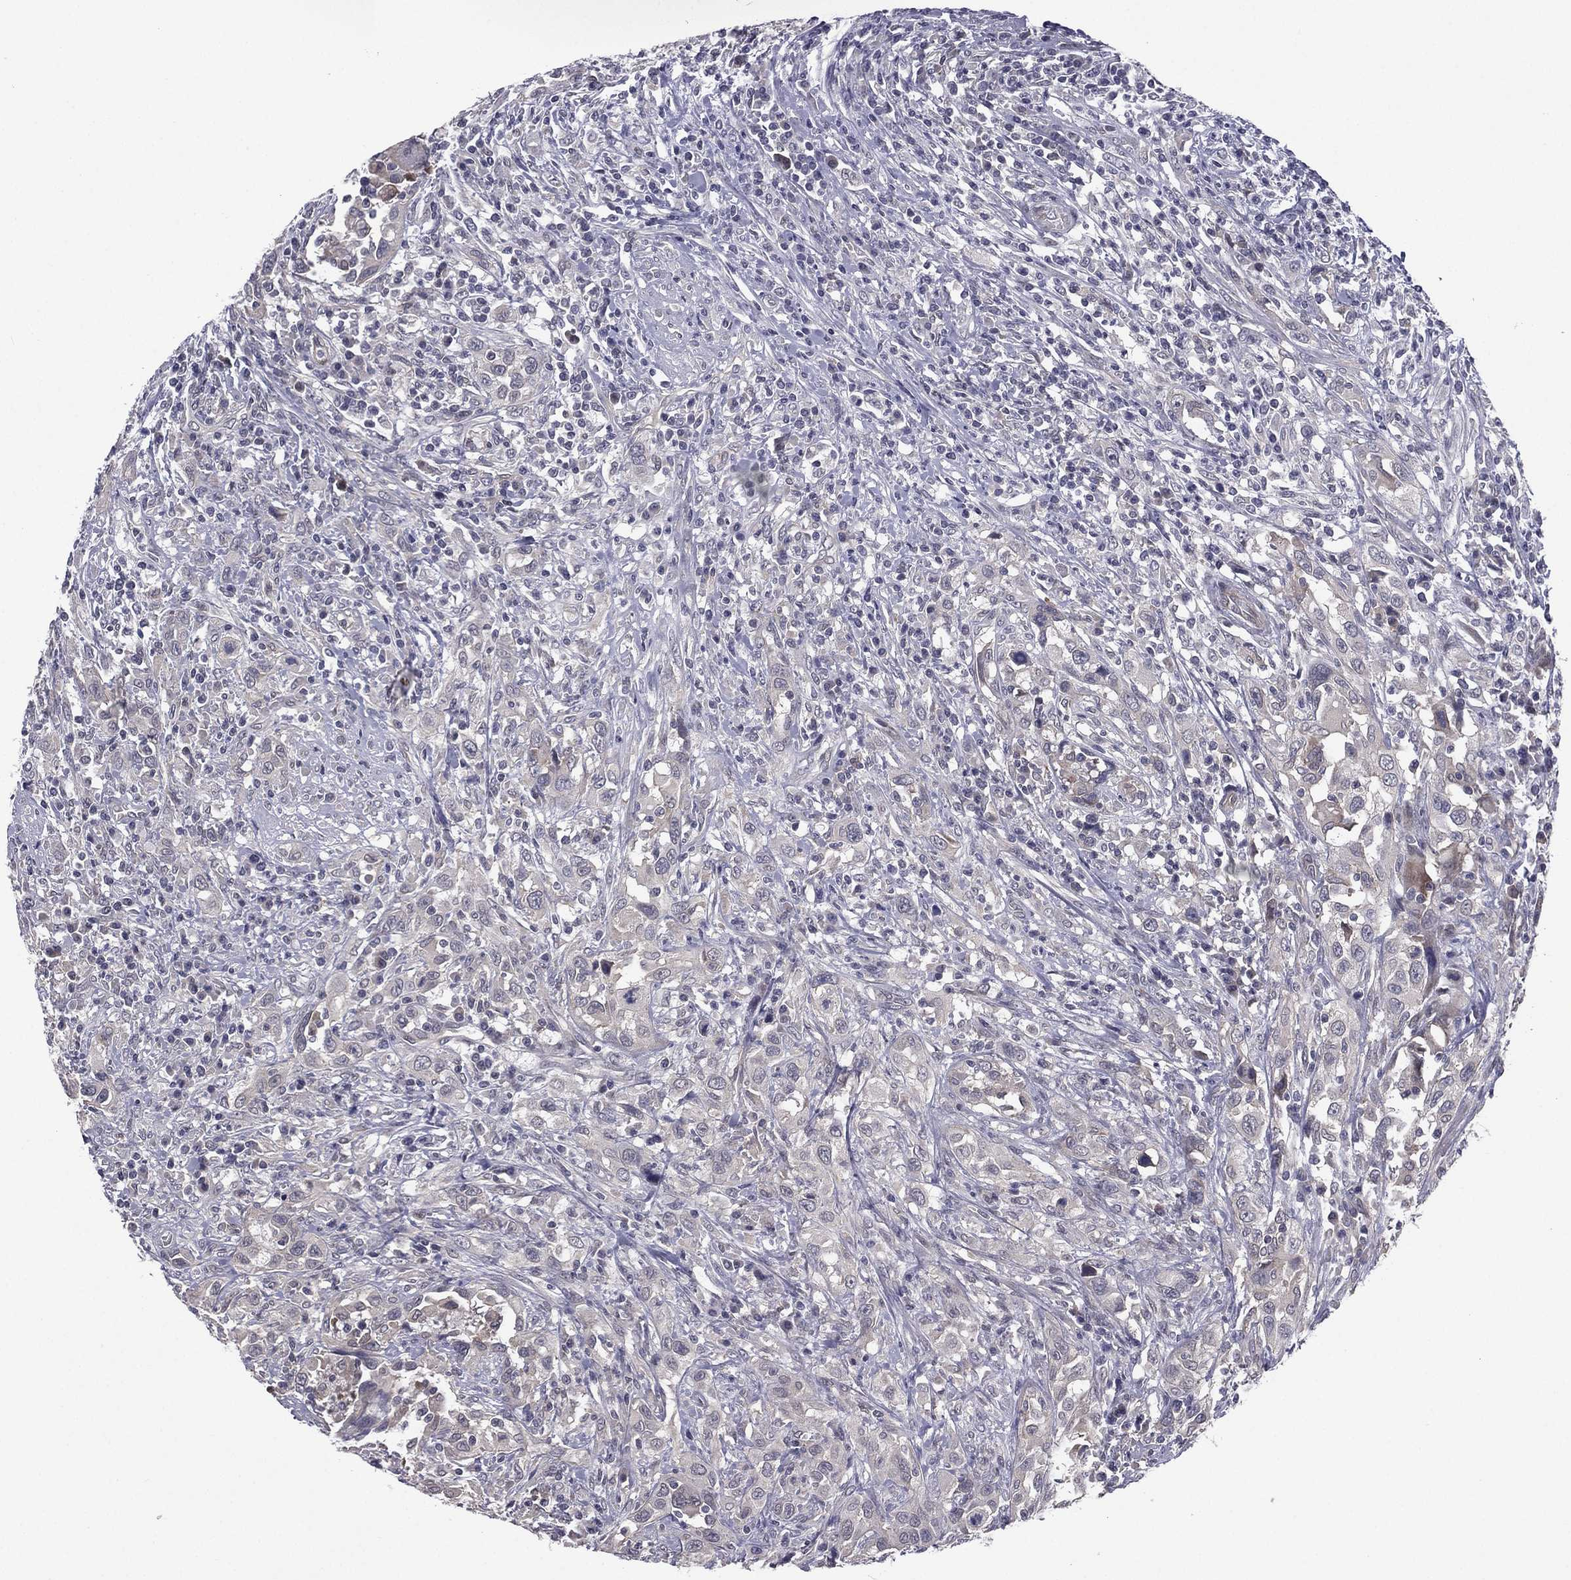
{"staining": {"intensity": "negative", "quantity": "none", "location": "none"}, "tissue": "urothelial cancer", "cell_type": "Tumor cells", "image_type": "cancer", "snomed": [{"axis": "morphology", "description": "Urothelial carcinoma, NOS"}, {"axis": "morphology", "description": "Urothelial carcinoma, High grade"}, {"axis": "topography", "description": "Urinary bladder"}], "caption": "Tumor cells show no significant protein expression in urothelial cancer.", "gene": "ACTRT2", "patient": {"sex": "female", "age": 64}}